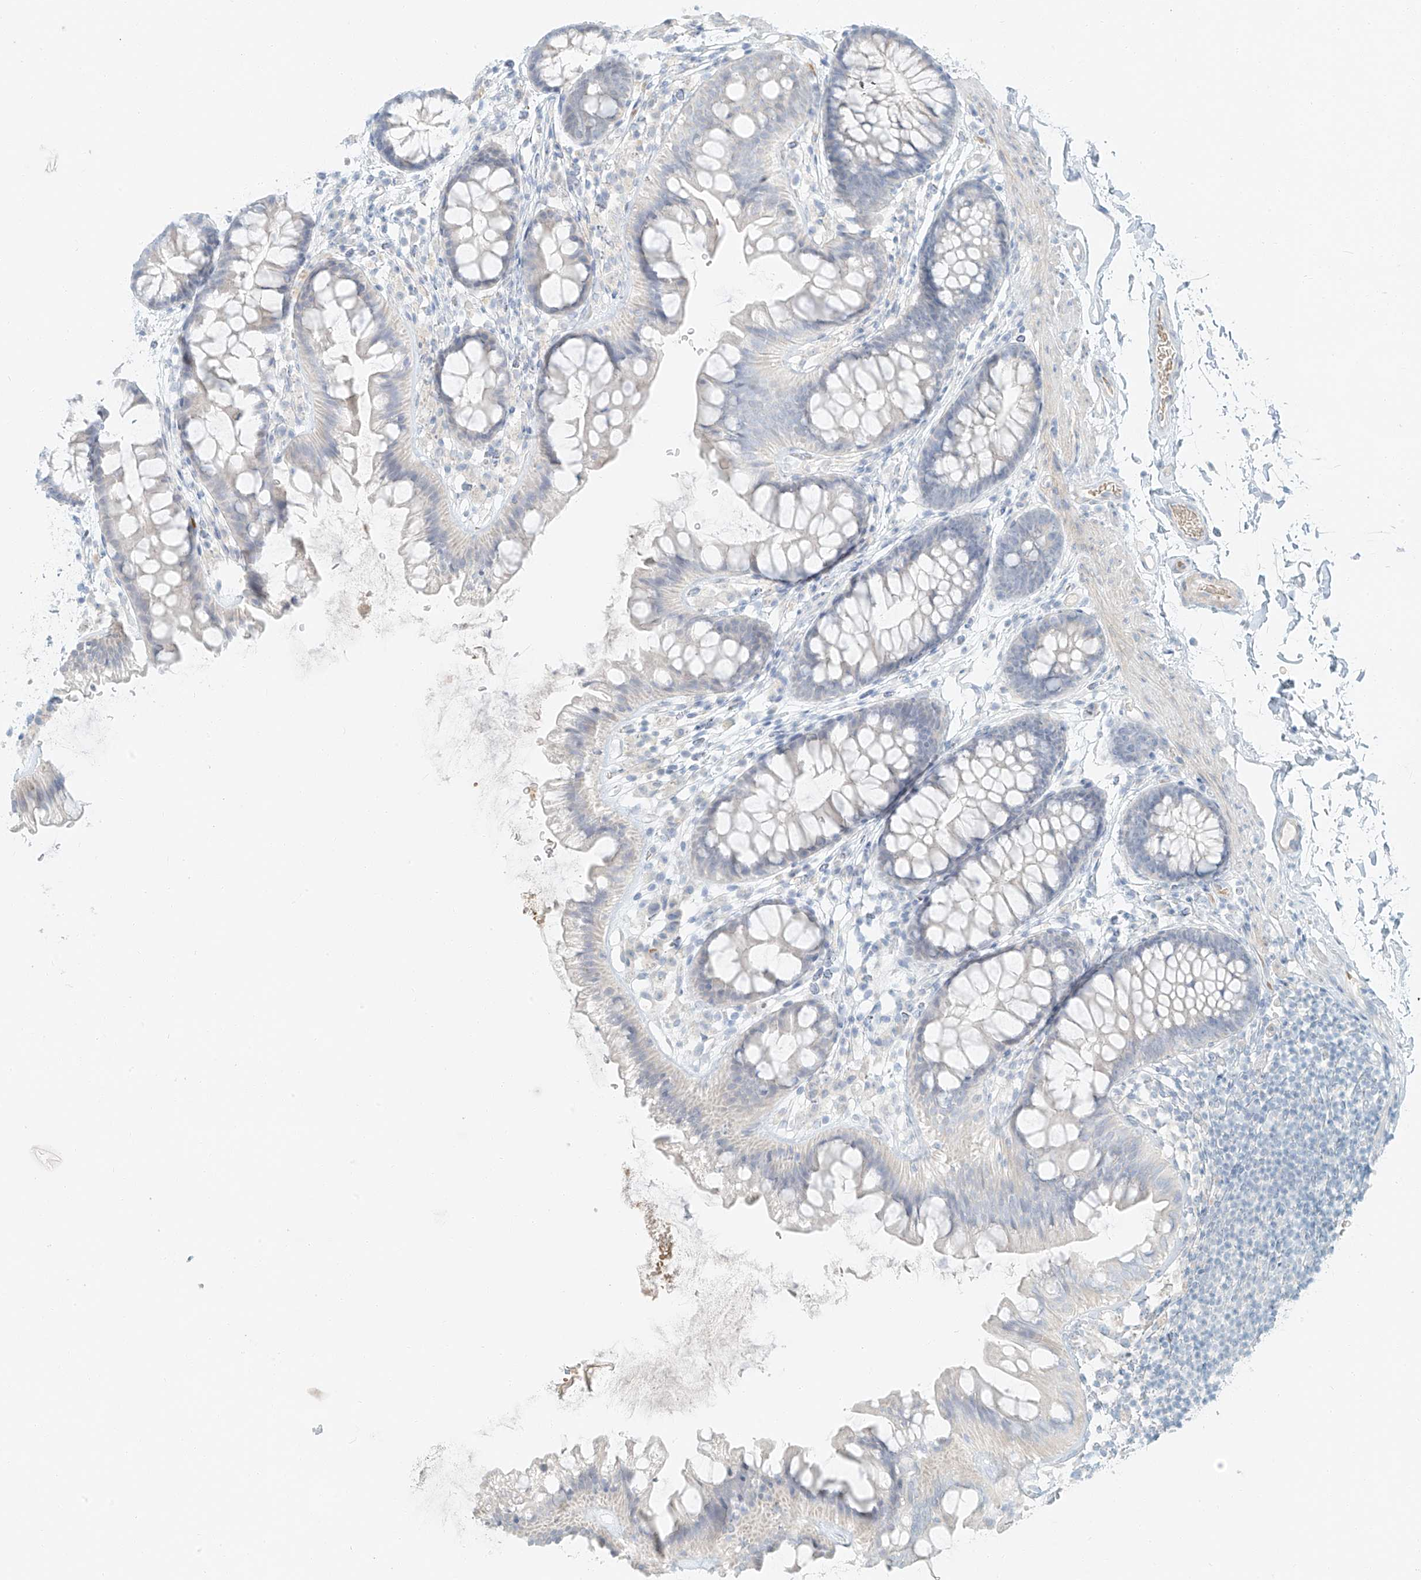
{"staining": {"intensity": "negative", "quantity": "none", "location": "none"}, "tissue": "colon", "cell_type": "Endothelial cells", "image_type": "normal", "snomed": [{"axis": "morphology", "description": "Normal tissue, NOS"}, {"axis": "topography", "description": "Colon"}], "caption": "Immunohistochemistry (IHC) of benign colon shows no staining in endothelial cells. Brightfield microscopy of immunohistochemistry stained with DAB (3,3'-diaminobenzidine) (brown) and hematoxylin (blue), captured at high magnification.", "gene": "PGC", "patient": {"sex": "female", "age": 62}}